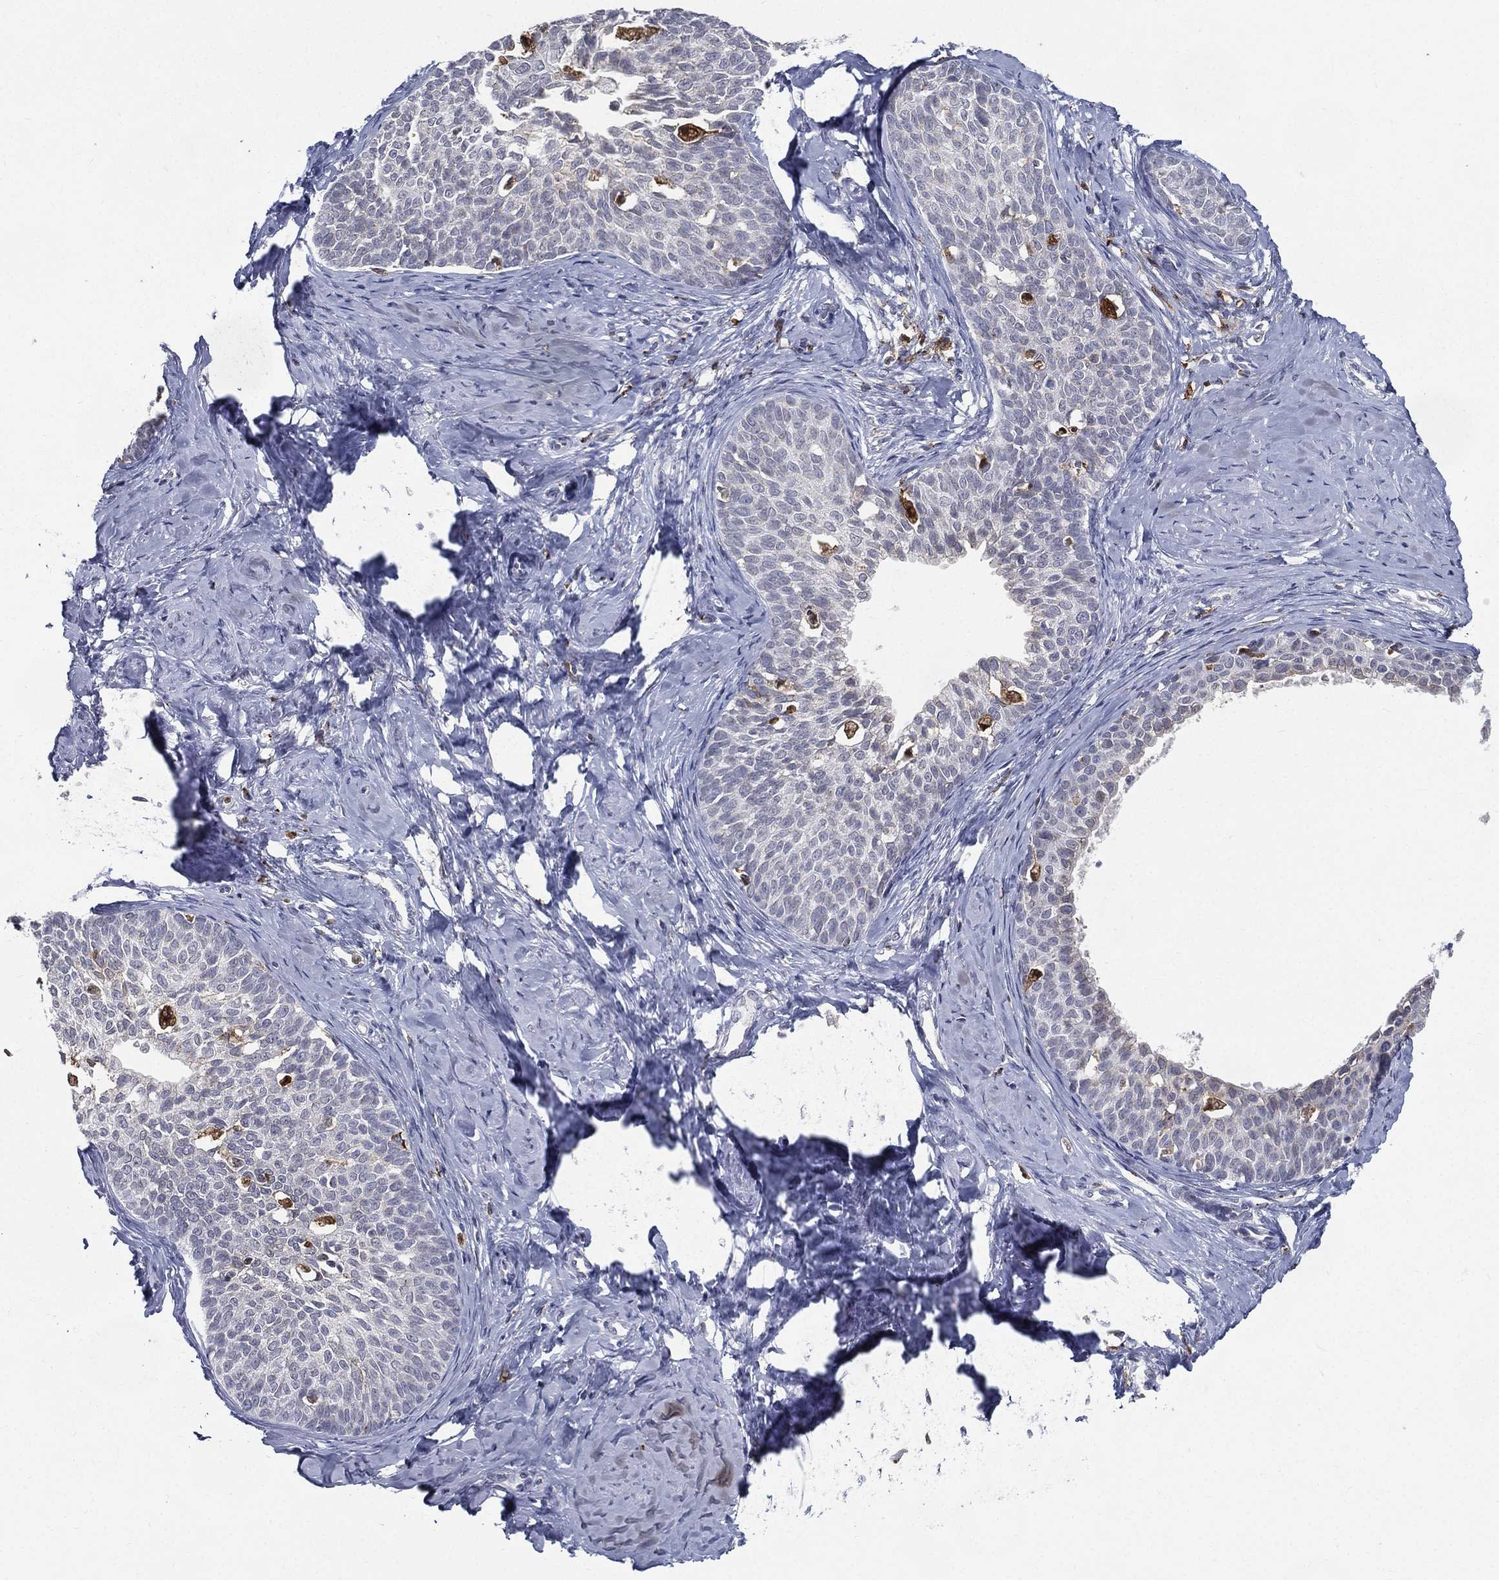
{"staining": {"intensity": "negative", "quantity": "none", "location": "none"}, "tissue": "cervical cancer", "cell_type": "Tumor cells", "image_type": "cancer", "snomed": [{"axis": "morphology", "description": "Squamous cell carcinoma, NOS"}, {"axis": "topography", "description": "Cervix"}], "caption": "High magnification brightfield microscopy of squamous cell carcinoma (cervical) stained with DAB (brown) and counterstained with hematoxylin (blue): tumor cells show no significant expression.", "gene": "EVI2B", "patient": {"sex": "female", "age": 51}}